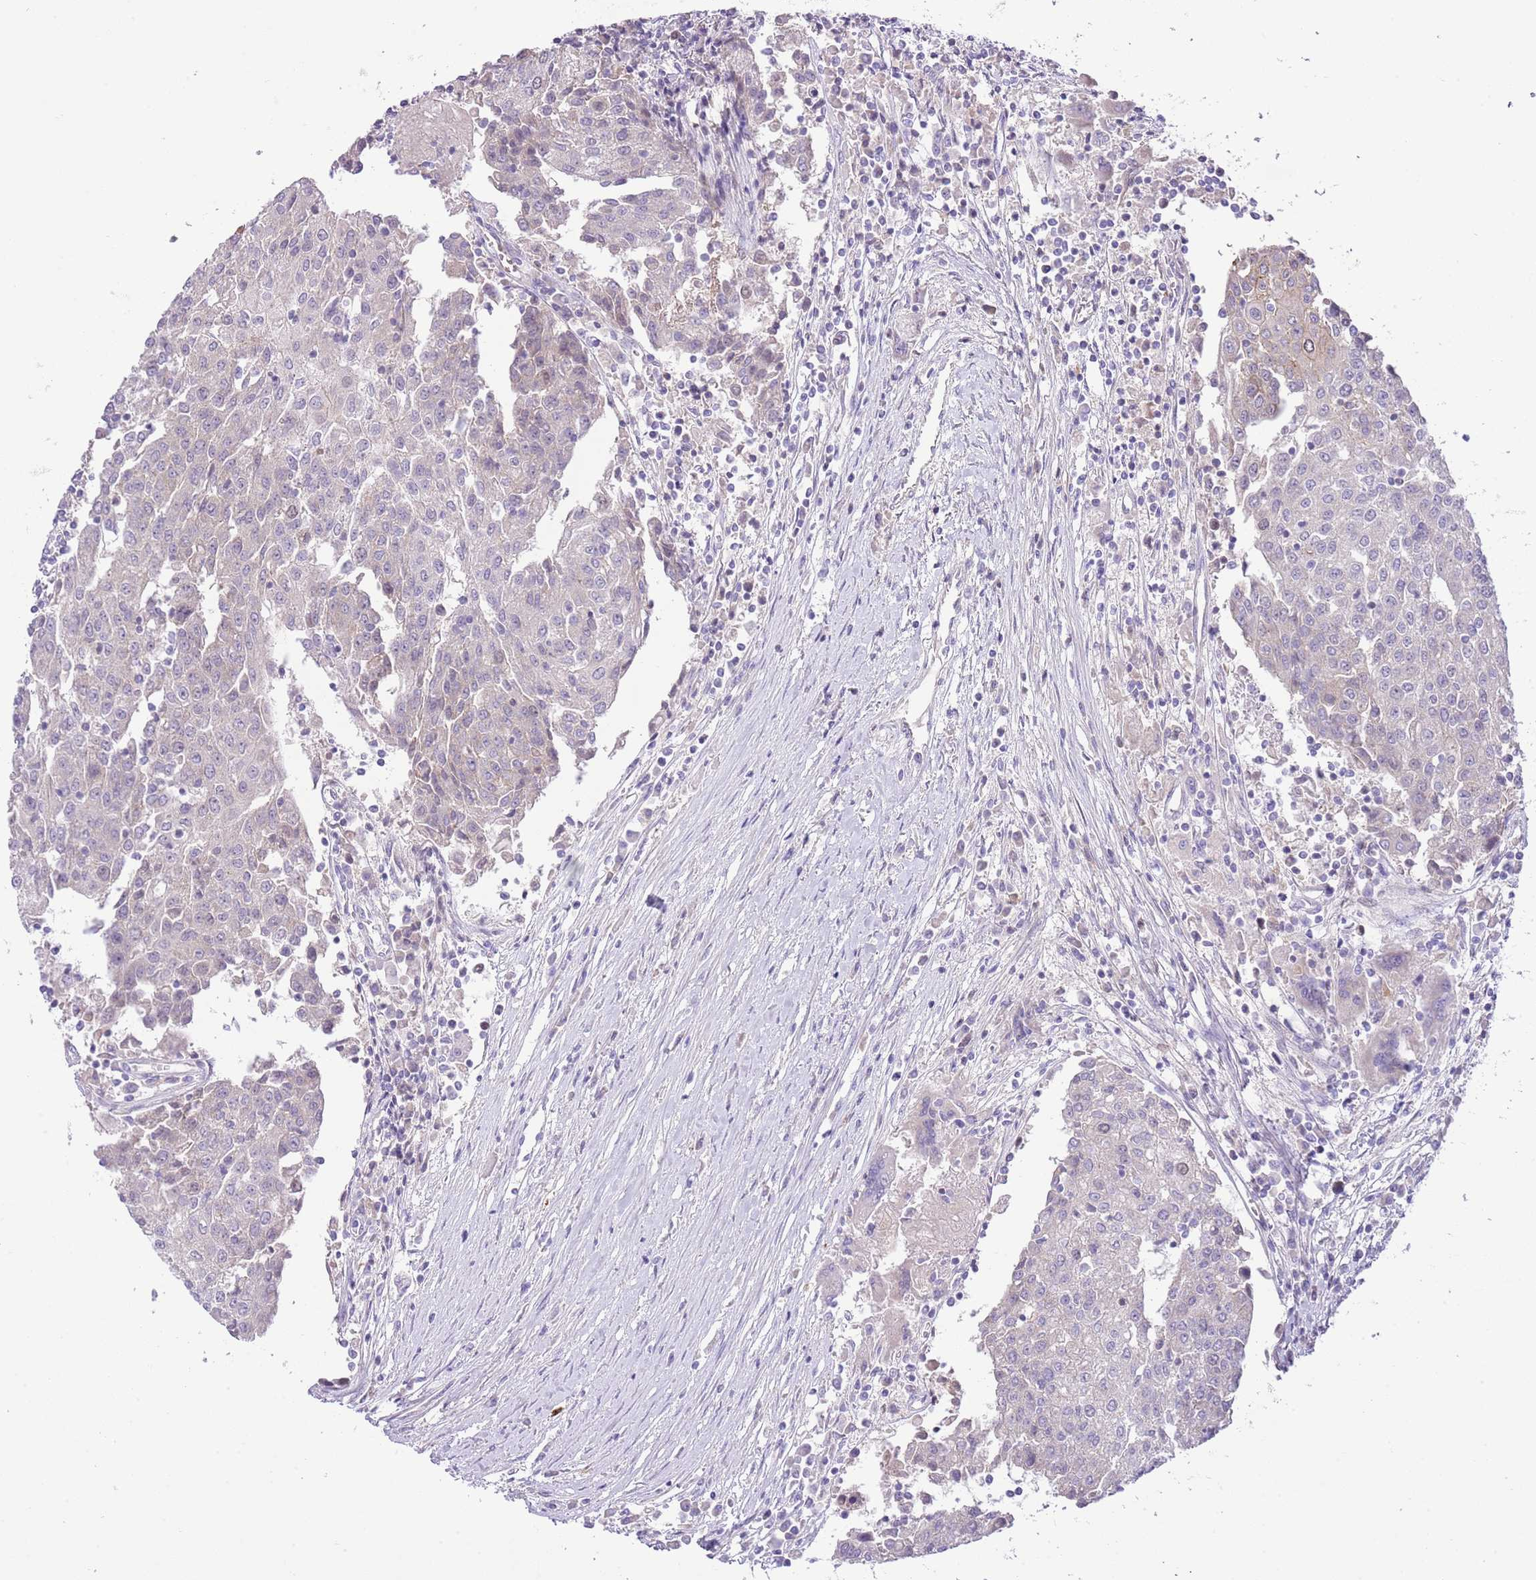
{"staining": {"intensity": "negative", "quantity": "none", "location": "none"}, "tissue": "urothelial cancer", "cell_type": "Tumor cells", "image_type": "cancer", "snomed": [{"axis": "morphology", "description": "Urothelial carcinoma, High grade"}, {"axis": "topography", "description": "Urinary bladder"}], "caption": "Immunohistochemical staining of urothelial cancer demonstrates no significant staining in tumor cells. Brightfield microscopy of immunohistochemistry stained with DAB (brown) and hematoxylin (blue), captured at high magnification.", "gene": "FBRSL1", "patient": {"sex": "female", "age": 85}}